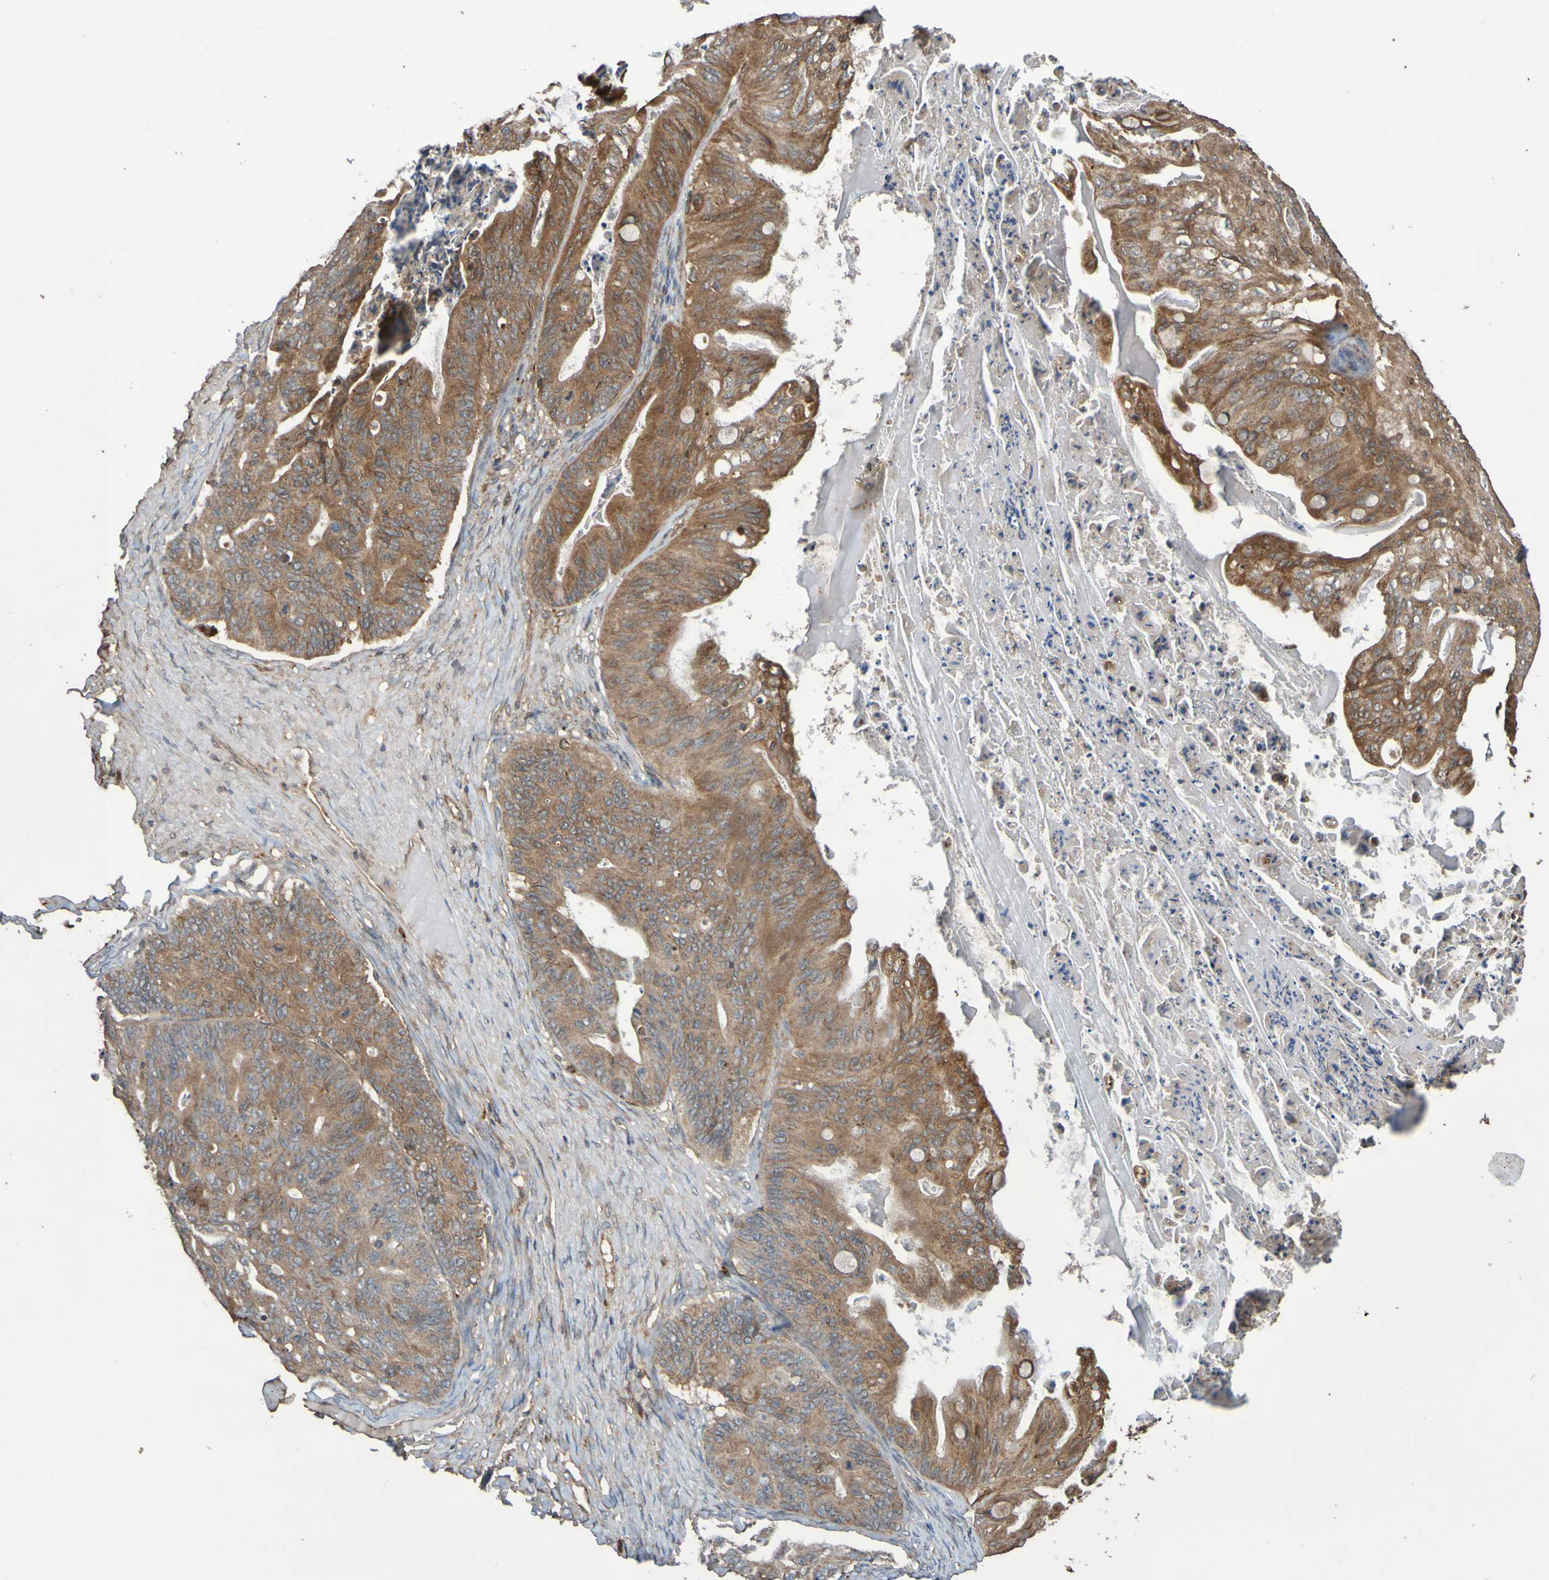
{"staining": {"intensity": "moderate", "quantity": ">75%", "location": "cytoplasmic/membranous"}, "tissue": "ovarian cancer", "cell_type": "Tumor cells", "image_type": "cancer", "snomed": [{"axis": "morphology", "description": "Cystadenocarcinoma, mucinous, NOS"}, {"axis": "topography", "description": "Ovary"}], "caption": "Tumor cells show moderate cytoplasmic/membranous staining in about >75% of cells in ovarian cancer. Using DAB (3,3'-diaminobenzidine) (brown) and hematoxylin (blue) stains, captured at high magnification using brightfield microscopy.", "gene": "UCN", "patient": {"sex": "female", "age": 37}}